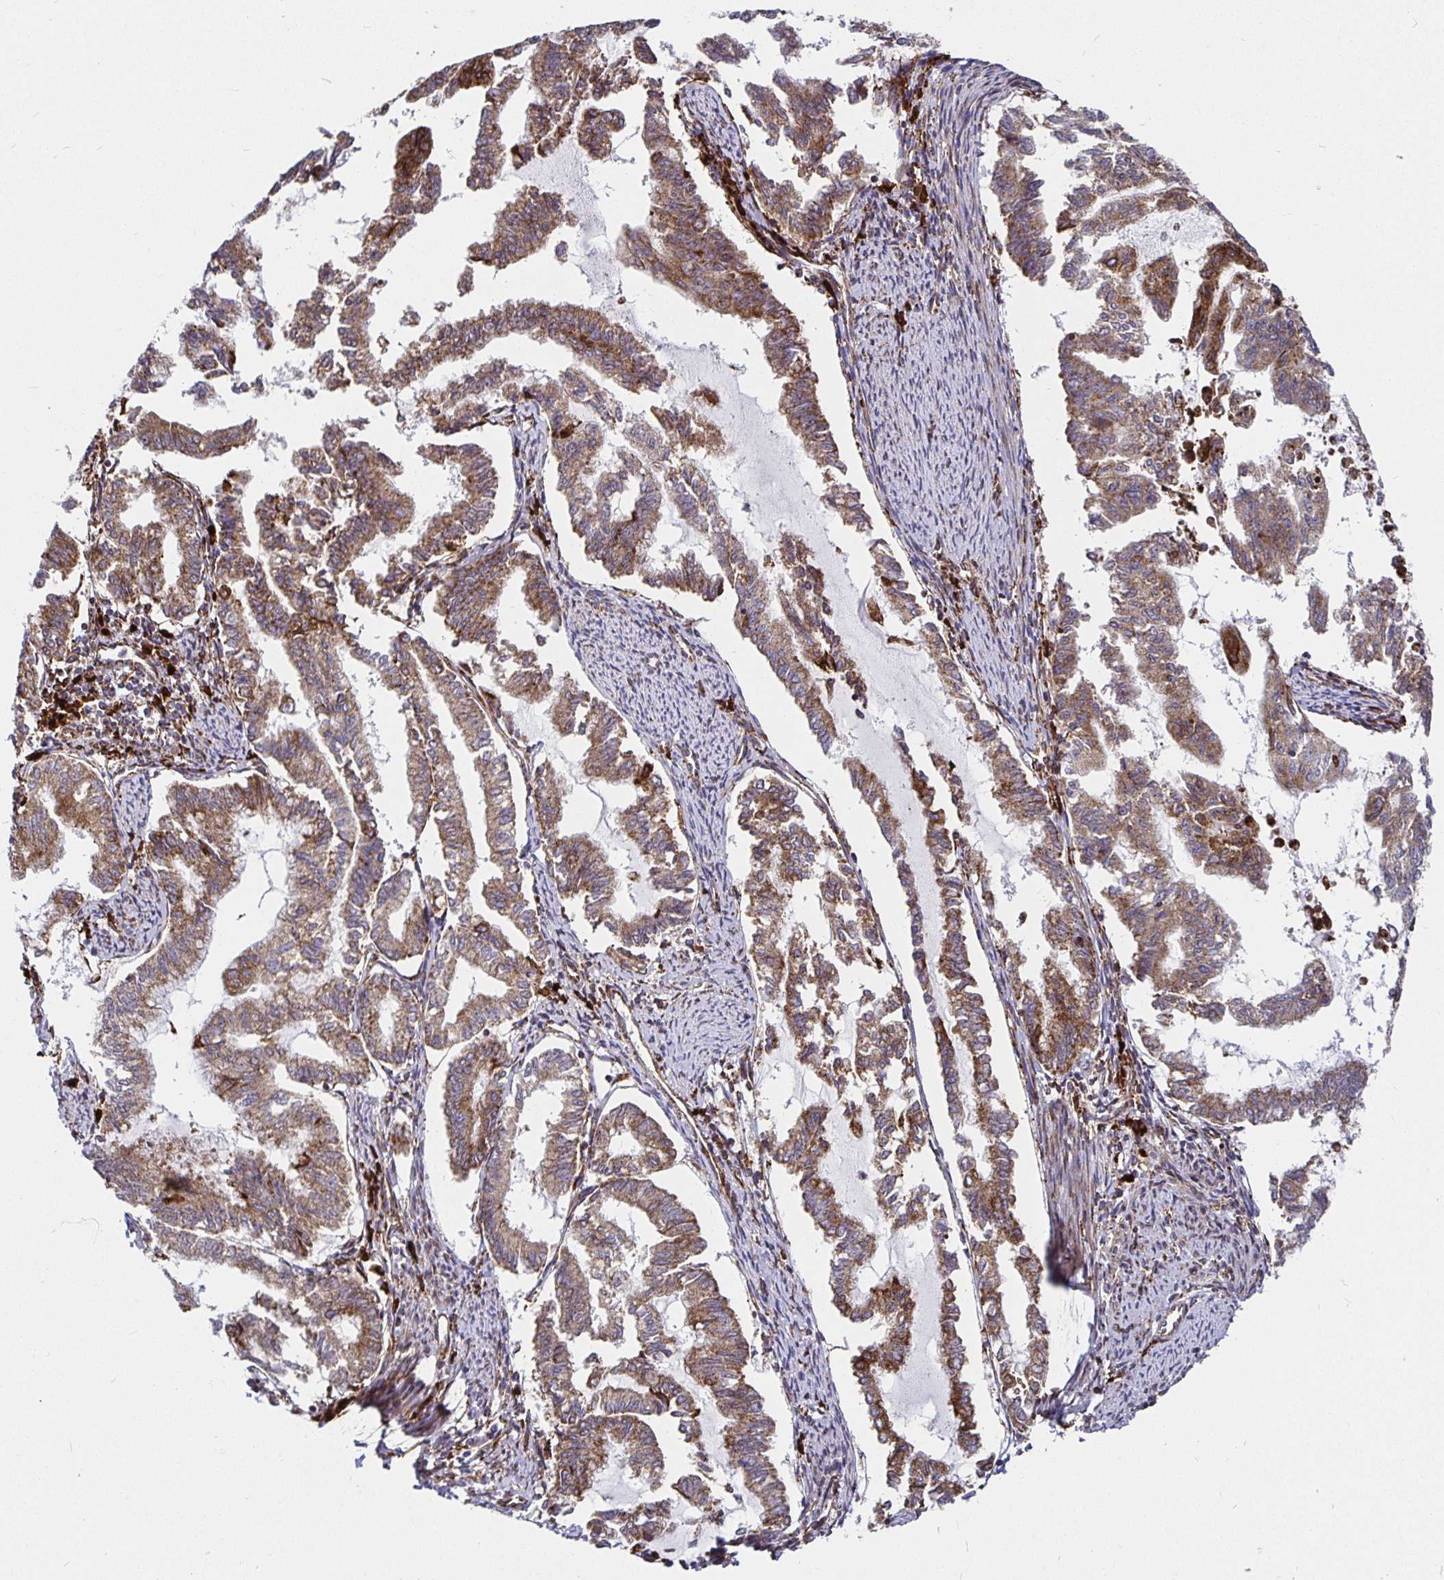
{"staining": {"intensity": "moderate", "quantity": ">75%", "location": "cytoplasmic/membranous"}, "tissue": "endometrial cancer", "cell_type": "Tumor cells", "image_type": "cancer", "snomed": [{"axis": "morphology", "description": "Adenocarcinoma, NOS"}, {"axis": "topography", "description": "Endometrium"}], "caption": "Approximately >75% of tumor cells in human endometrial cancer reveal moderate cytoplasmic/membranous protein expression as visualized by brown immunohistochemical staining.", "gene": "SMYD3", "patient": {"sex": "female", "age": 79}}